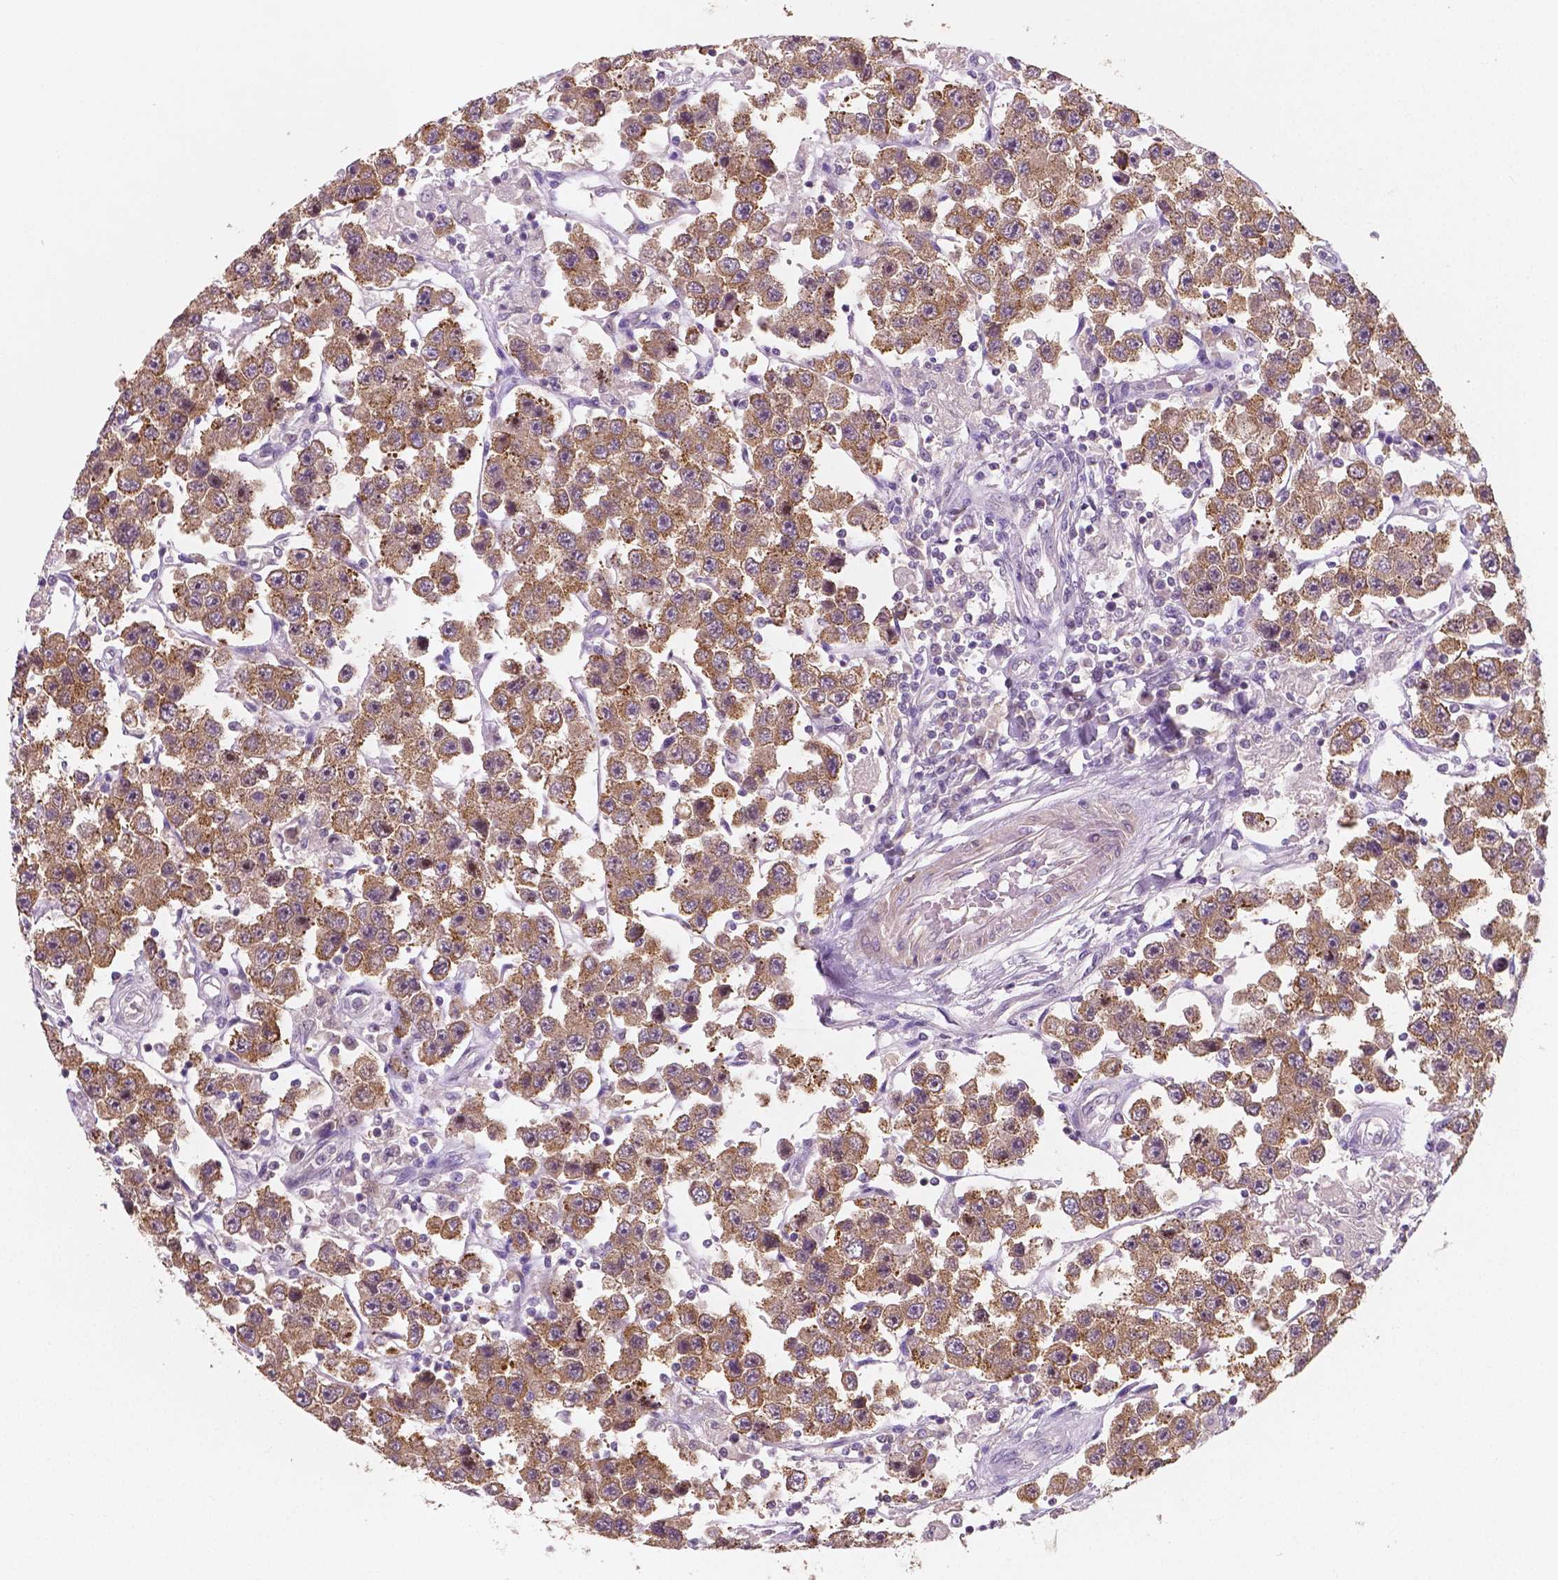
{"staining": {"intensity": "moderate", "quantity": ">75%", "location": "cytoplasmic/membranous"}, "tissue": "testis cancer", "cell_type": "Tumor cells", "image_type": "cancer", "snomed": [{"axis": "morphology", "description": "Seminoma, NOS"}, {"axis": "topography", "description": "Testis"}], "caption": "Testis cancer (seminoma) stained with immunohistochemistry (IHC) demonstrates moderate cytoplasmic/membranous staining in about >75% of tumor cells.", "gene": "LSM14B", "patient": {"sex": "male", "age": 45}}